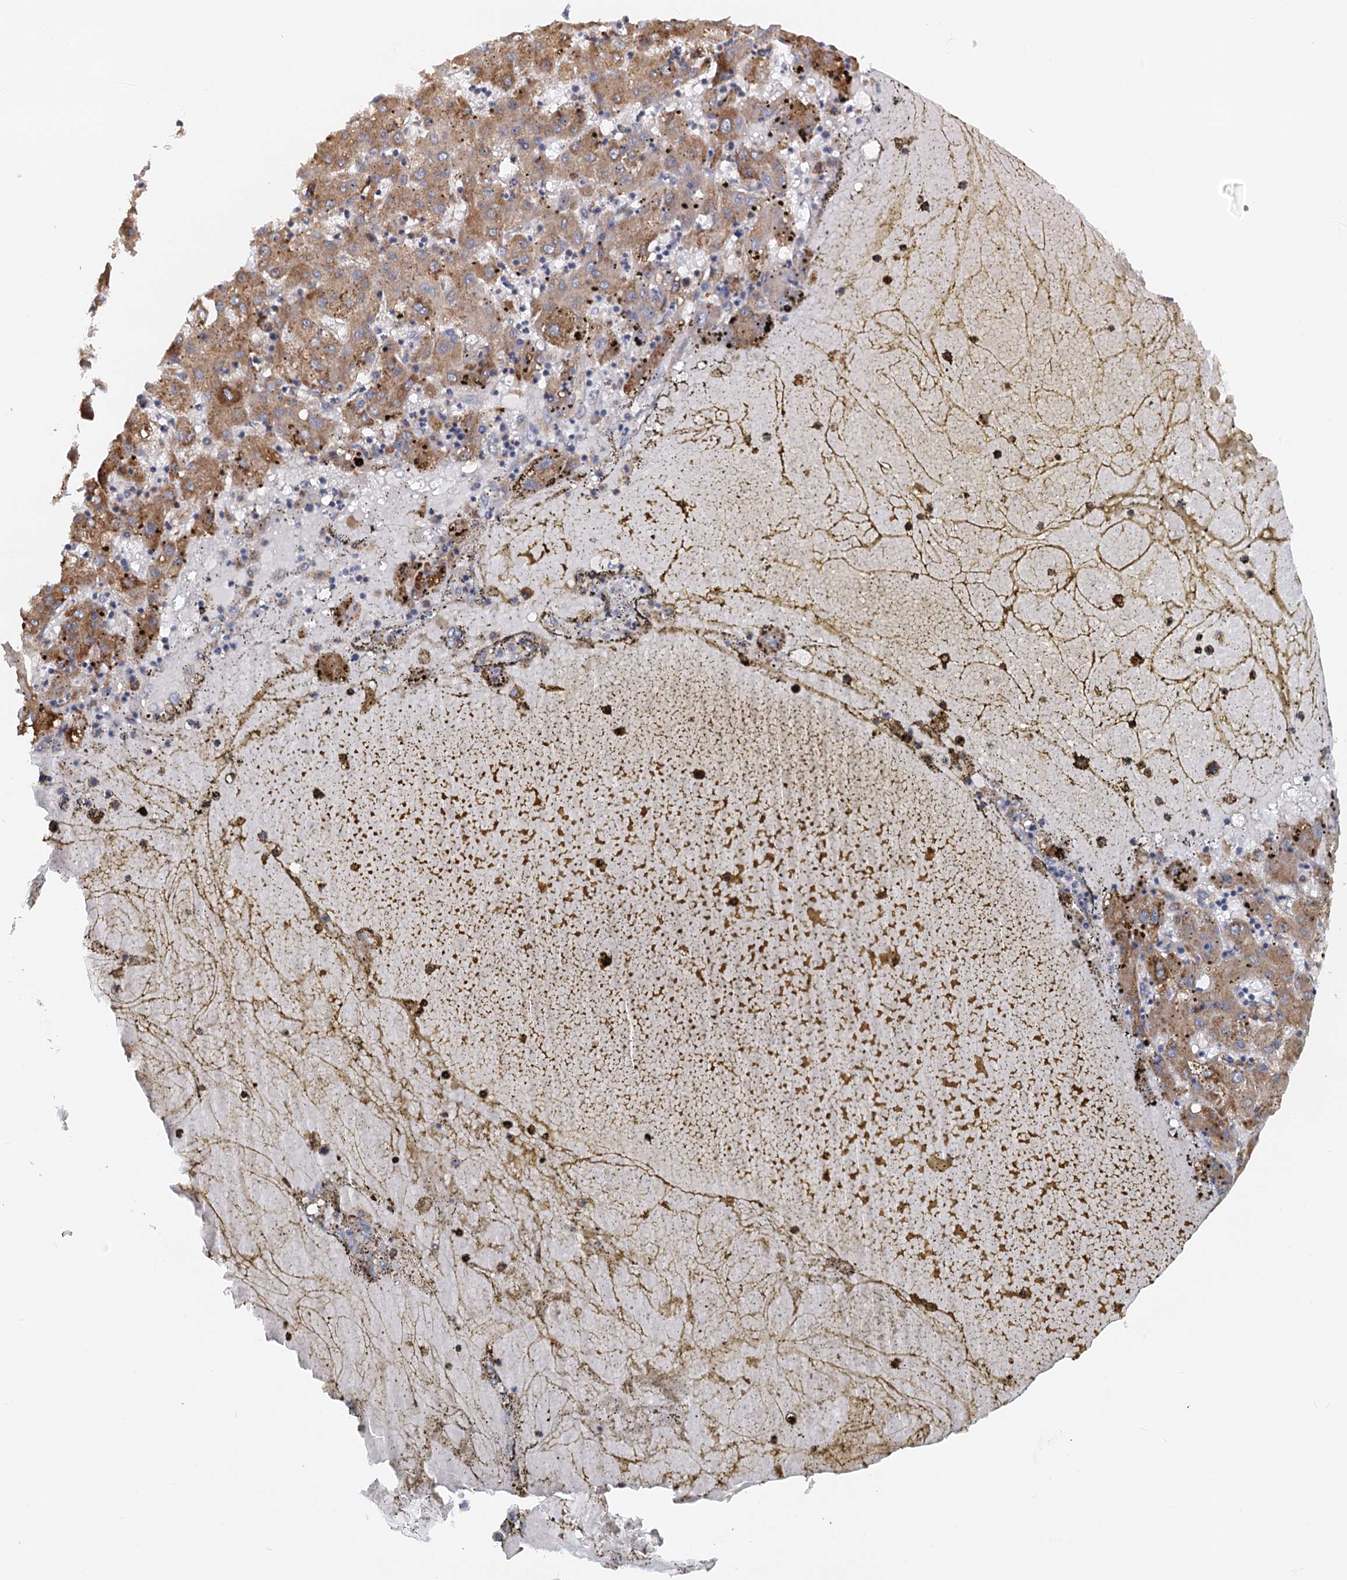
{"staining": {"intensity": "moderate", "quantity": "<25%", "location": "cytoplasmic/membranous"}, "tissue": "liver cancer", "cell_type": "Tumor cells", "image_type": "cancer", "snomed": [{"axis": "morphology", "description": "Carcinoma, Hepatocellular, NOS"}, {"axis": "topography", "description": "Liver"}], "caption": "Hepatocellular carcinoma (liver) was stained to show a protein in brown. There is low levels of moderate cytoplasmic/membranous staining in about <25% of tumor cells. The protein of interest is shown in brown color, while the nuclei are stained blue.", "gene": "NIPAL3", "patient": {"sex": "male", "age": 72}}